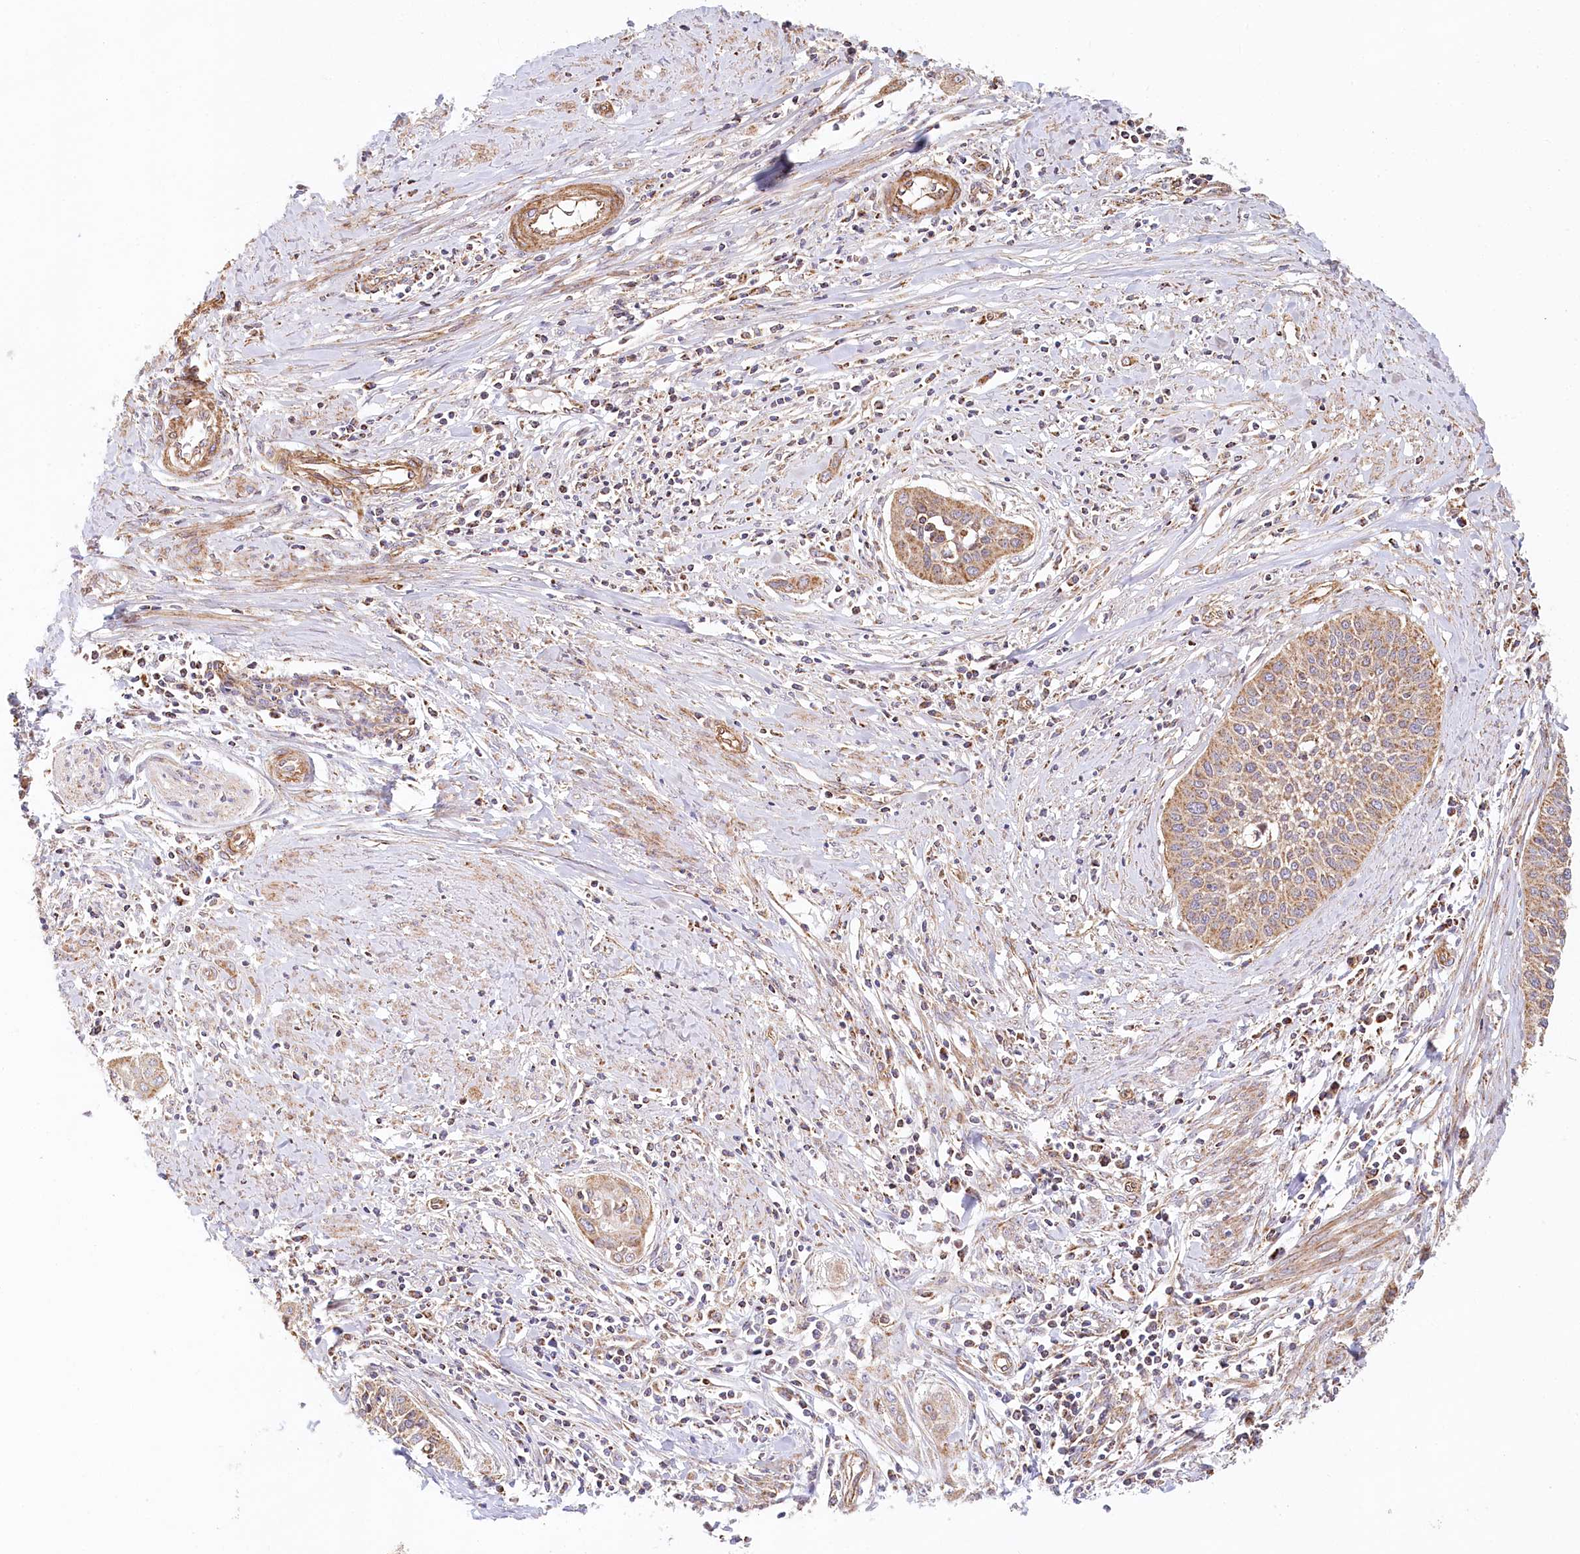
{"staining": {"intensity": "moderate", "quantity": ">75%", "location": "cytoplasmic/membranous"}, "tissue": "cervical cancer", "cell_type": "Tumor cells", "image_type": "cancer", "snomed": [{"axis": "morphology", "description": "Squamous cell carcinoma, NOS"}, {"axis": "topography", "description": "Cervix"}], "caption": "Moderate cytoplasmic/membranous expression is appreciated in about >75% of tumor cells in squamous cell carcinoma (cervical).", "gene": "UMPS", "patient": {"sex": "female", "age": 34}}